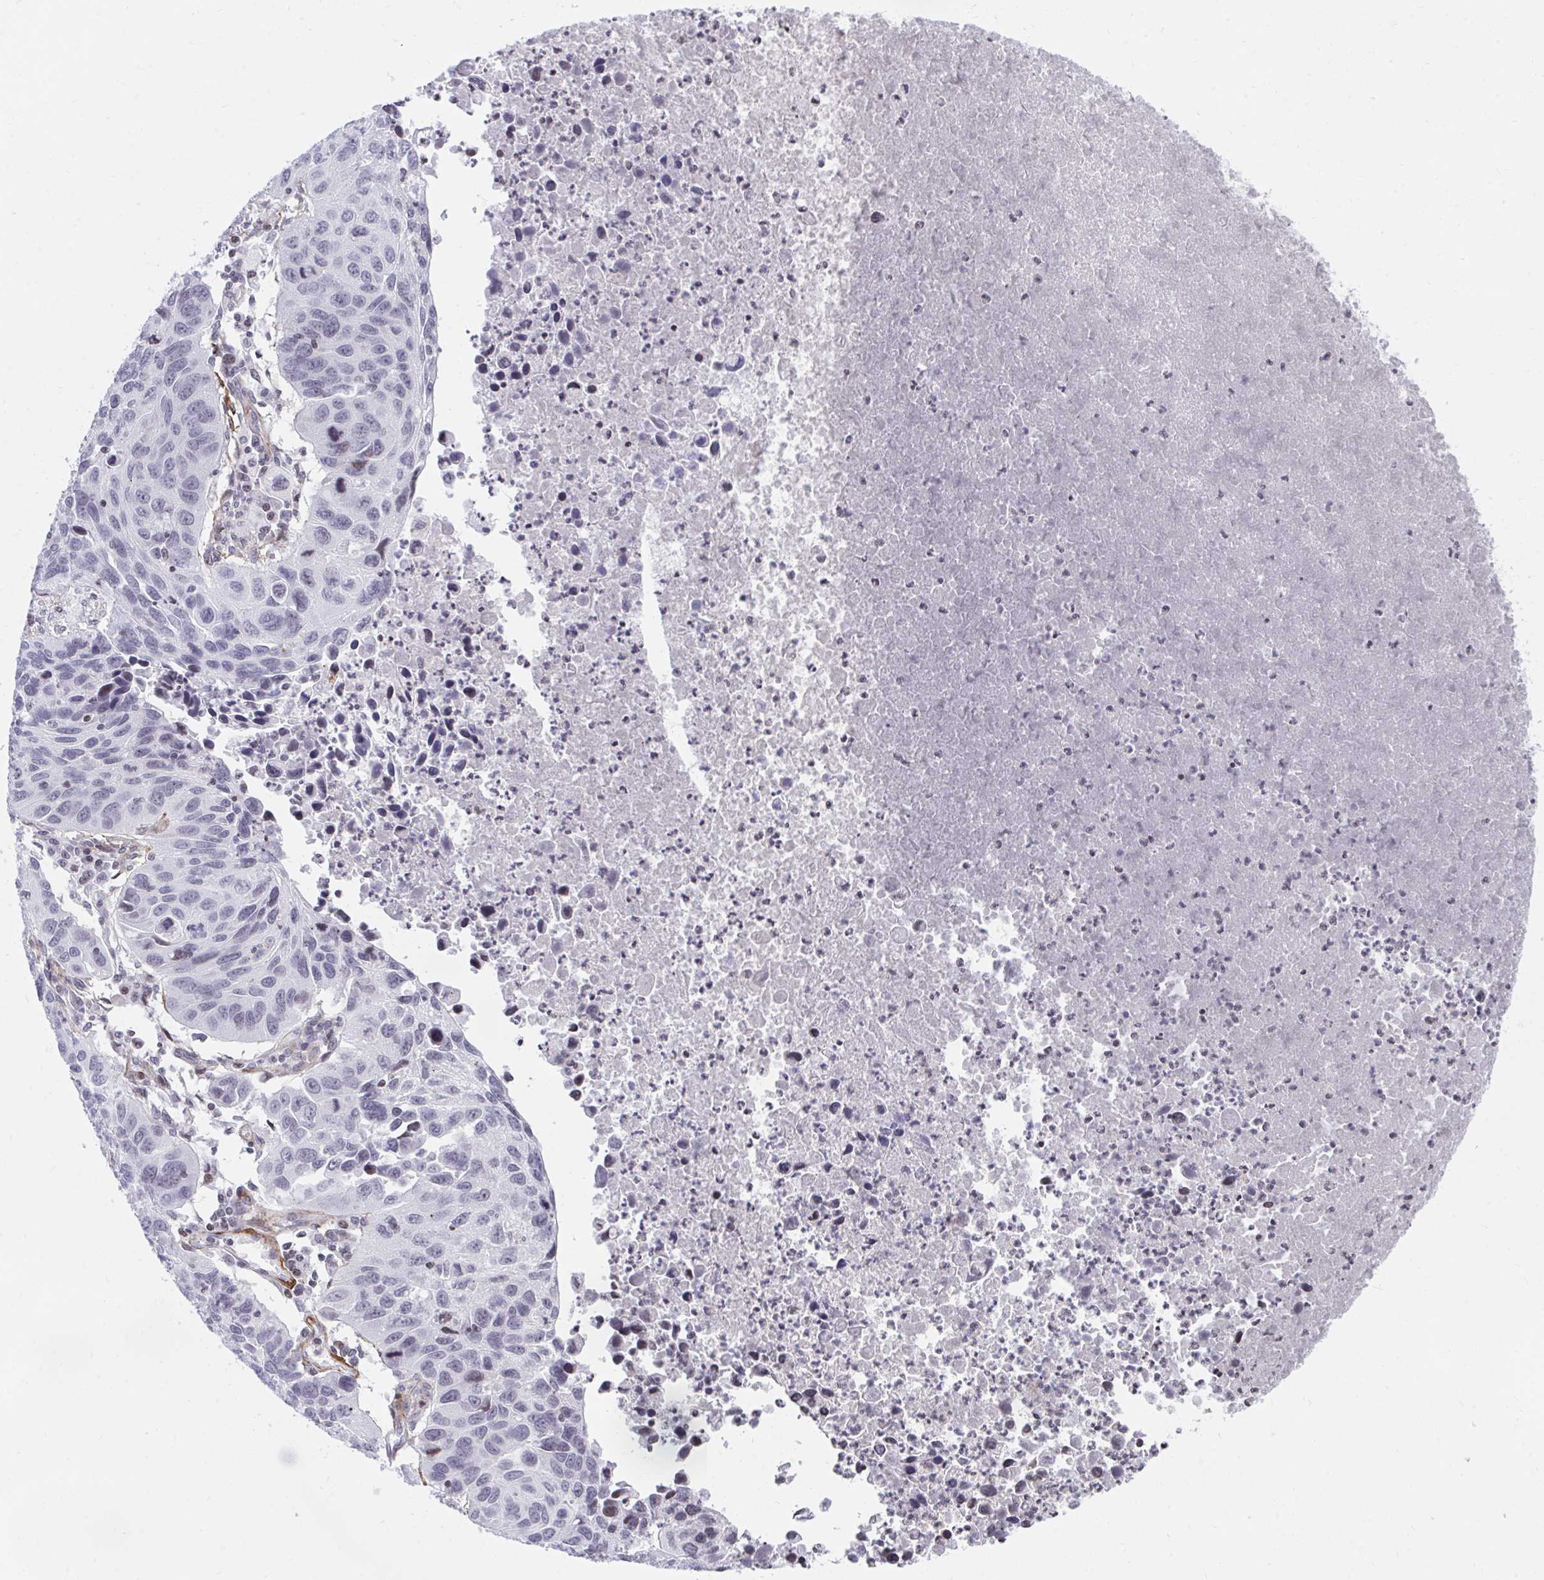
{"staining": {"intensity": "negative", "quantity": "none", "location": "none"}, "tissue": "lung cancer", "cell_type": "Tumor cells", "image_type": "cancer", "snomed": [{"axis": "morphology", "description": "Squamous cell carcinoma, NOS"}, {"axis": "topography", "description": "Lung"}], "caption": "Tumor cells are negative for brown protein staining in lung cancer (squamous cell carcinoma).", "gene": "KCNN4", "patient": {"sex": "female", "age": 61}}